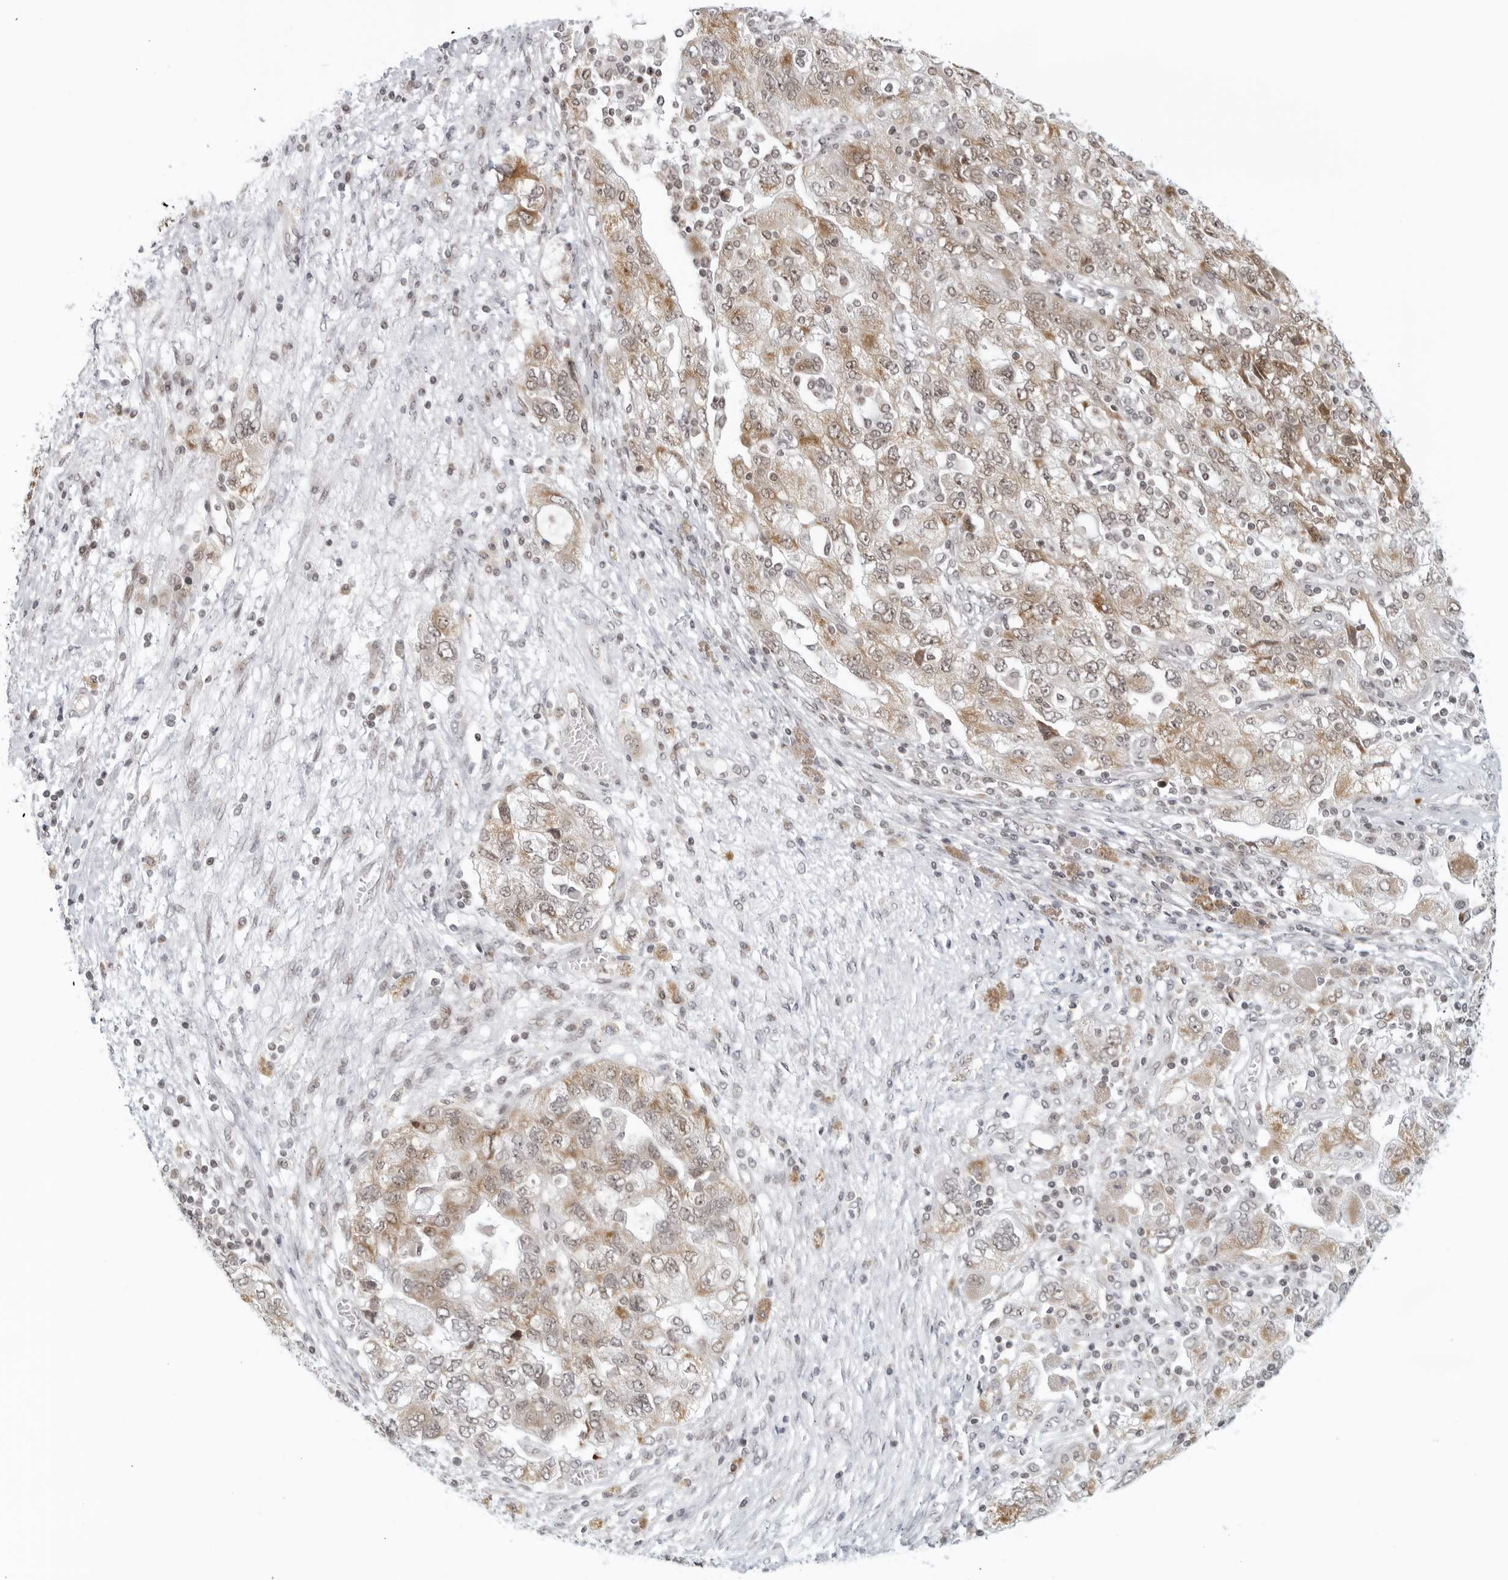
{"staining": {"intensity": "moderate", "quantity": "25%-75%", "location": "cytoplasmic/membranous"}, "tissue": "ovarian cancer", "cell_type": "Tumor cells", "image_type": "cancer", "snomed": [{"axis": "morphology", "description": "Carcinoma, NOS"}, {"axis": "morphology", "description": "Cystadenocarcinoma, serous, NOS"}, {"axis": "topography", "description": "Ovary"}], "caption": "The micrograph exhibits a brown stain indicating the presence of a protein in the cytoplasmic/membranous of tumor cells in ovarian cancer.", "gene": "RAB11FIP3", "patient": {"sex": "female", "age": 69}}